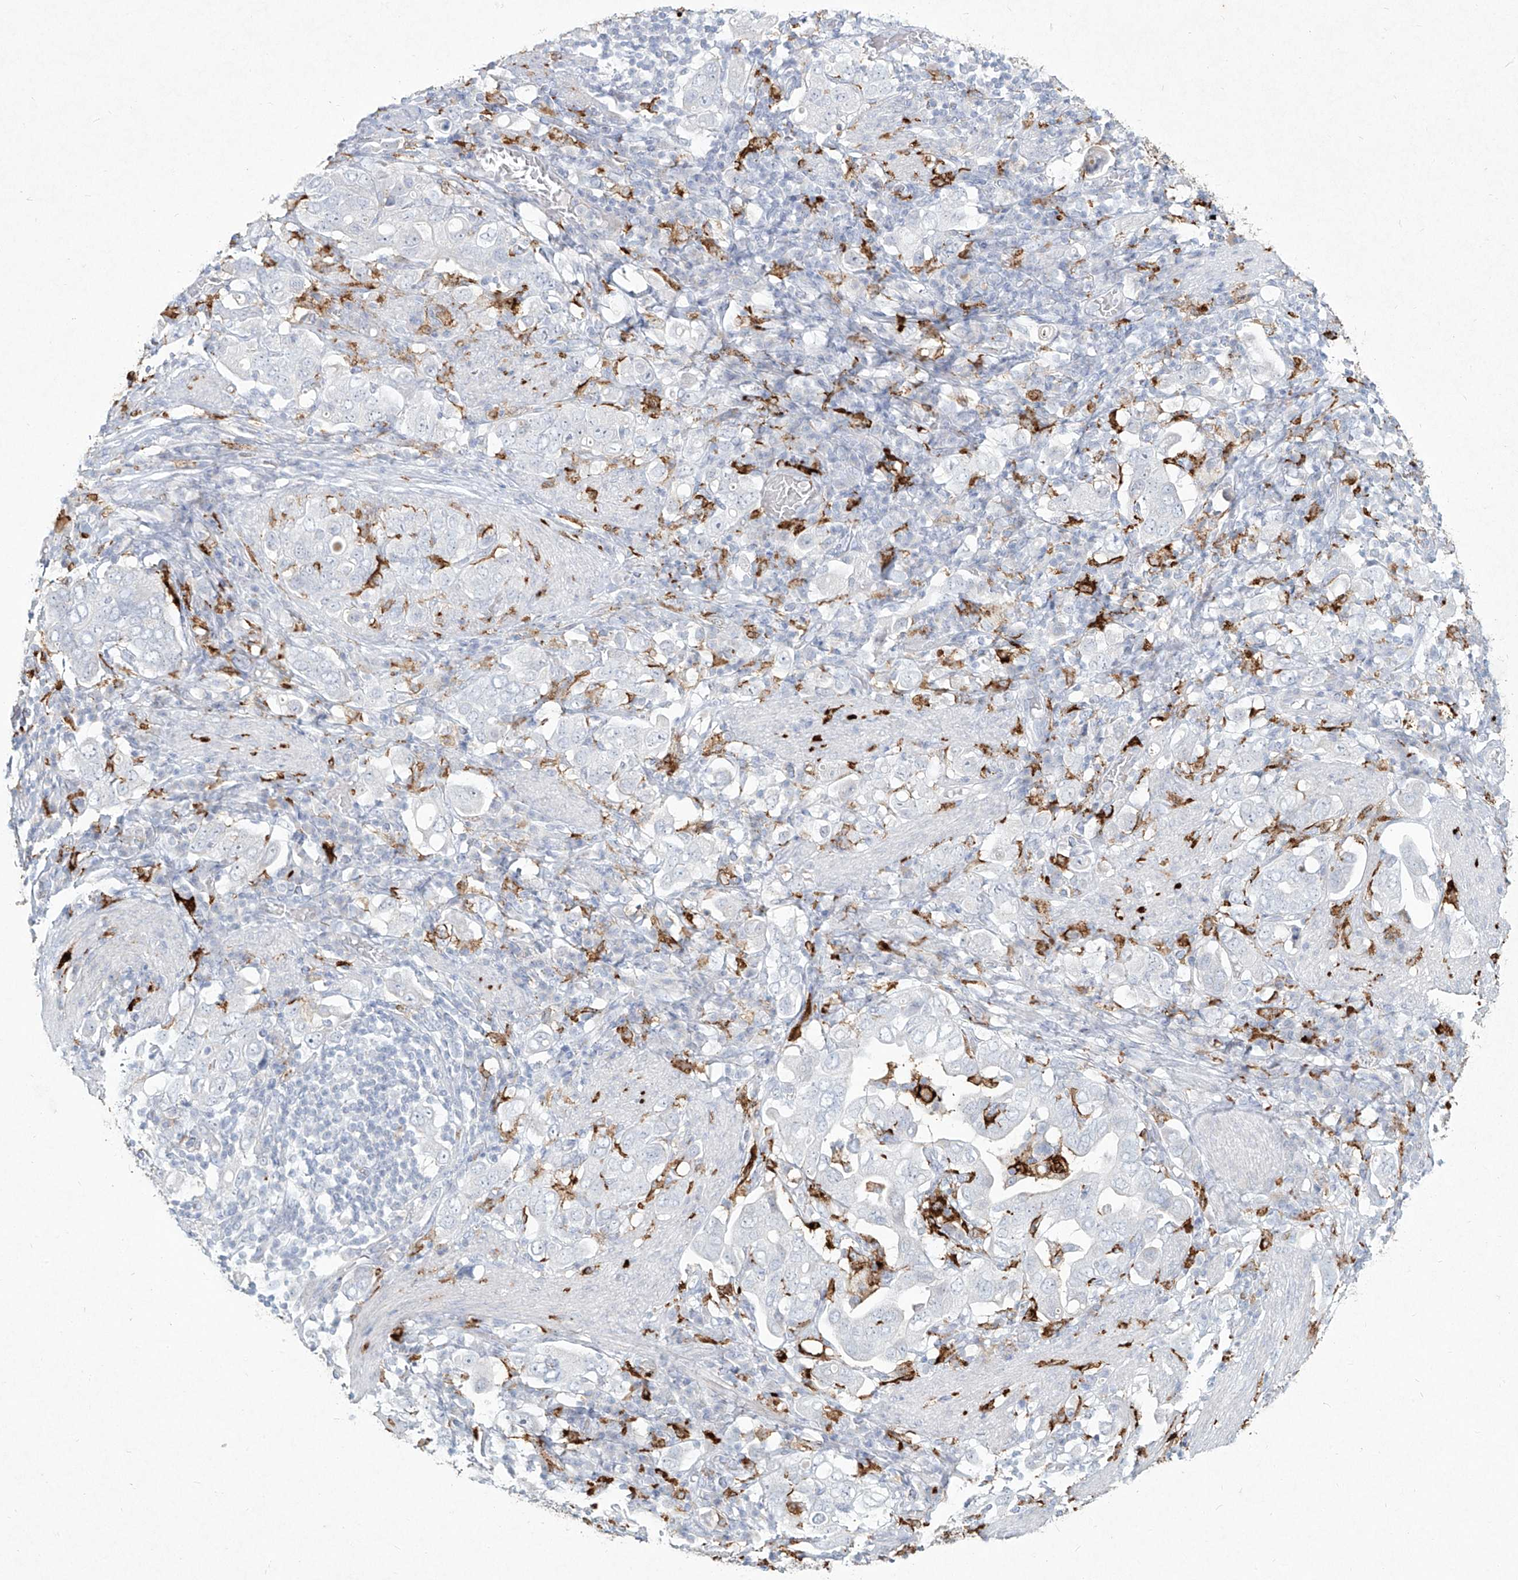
{"staining": {"intensity": "negative", "quantity": "none", "location": "none"}, "tissue": "stomach cancer", "cell_type": "Tumor cells", "image_type": "cancer", "snomed": [{"axis": "morphology", "description": "Adenocarcinoma, NOS"}, {"axis": "topography", "description": "Stomach, upper"}], "caption": "A high-resolution histopathology image shows immunohistochemistry staining of stomach cancer (adenocarcinoma), which exhibits no significant positivity in tumor cells. (Brightfield microscopy of DAB (3,3'-diaminobenzidine) IHC at high magnification).", "gene": "CD209", "patient": {"sex": "male", "age": 62}}